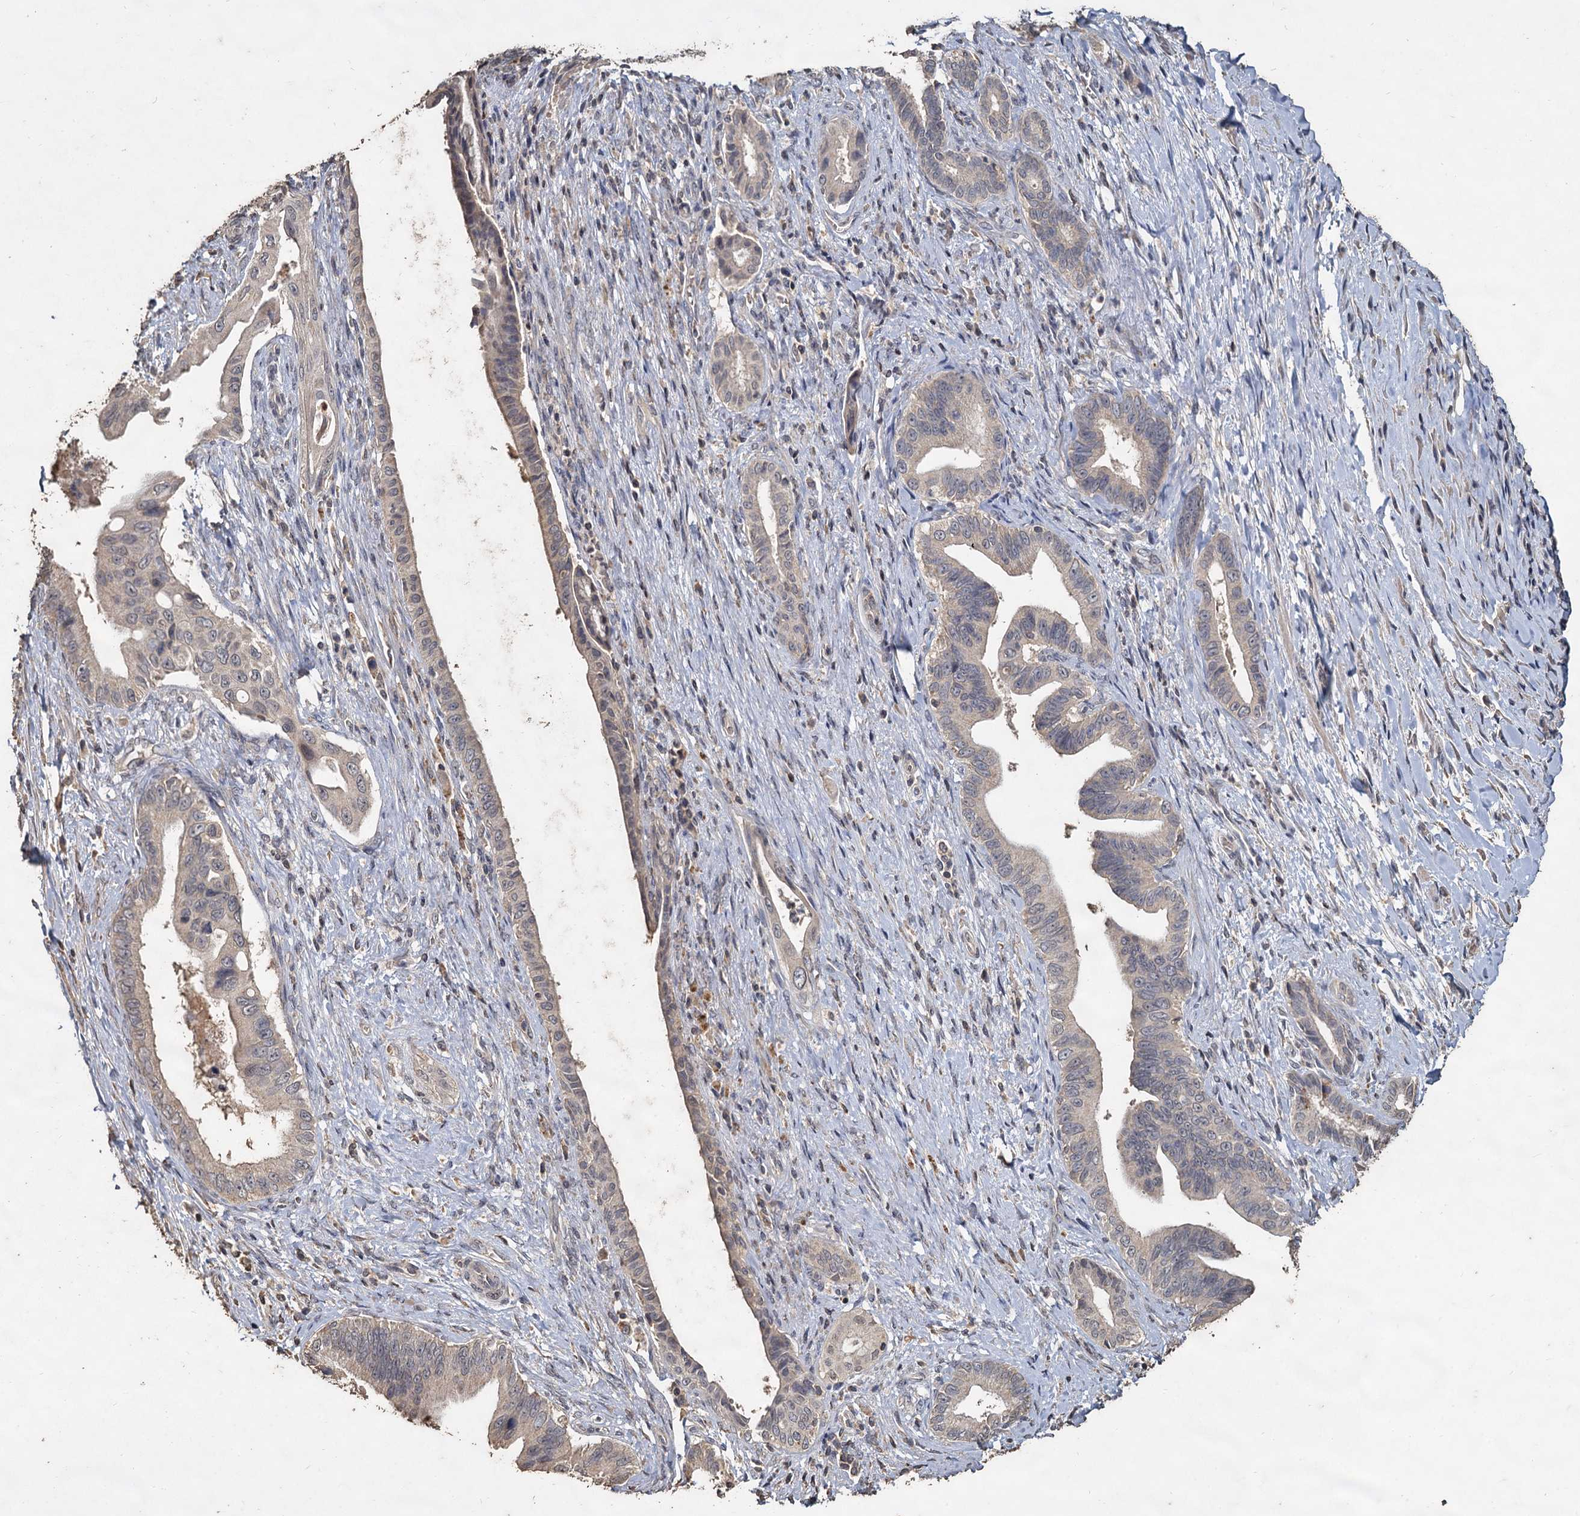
{"staining": {"intensity": "negative", "quantity": "none", "location": "none"}, "tissue": "pancreatic cancer", "cell_type": "Tumor cells", "image_type": "cancer", "snomed": [{"axis": "morphology", "description": "Adenocarcinoma, NOS"}, {"axis": "topography", "description": "Pancreas"}], "caption": "Adenocarcinoma (pancreatic) was stained to show a protein in brown. There is no significant staining in tumor cells.", "gene": "CCDC61", "patient": {"sex": "female", "age": 55}}